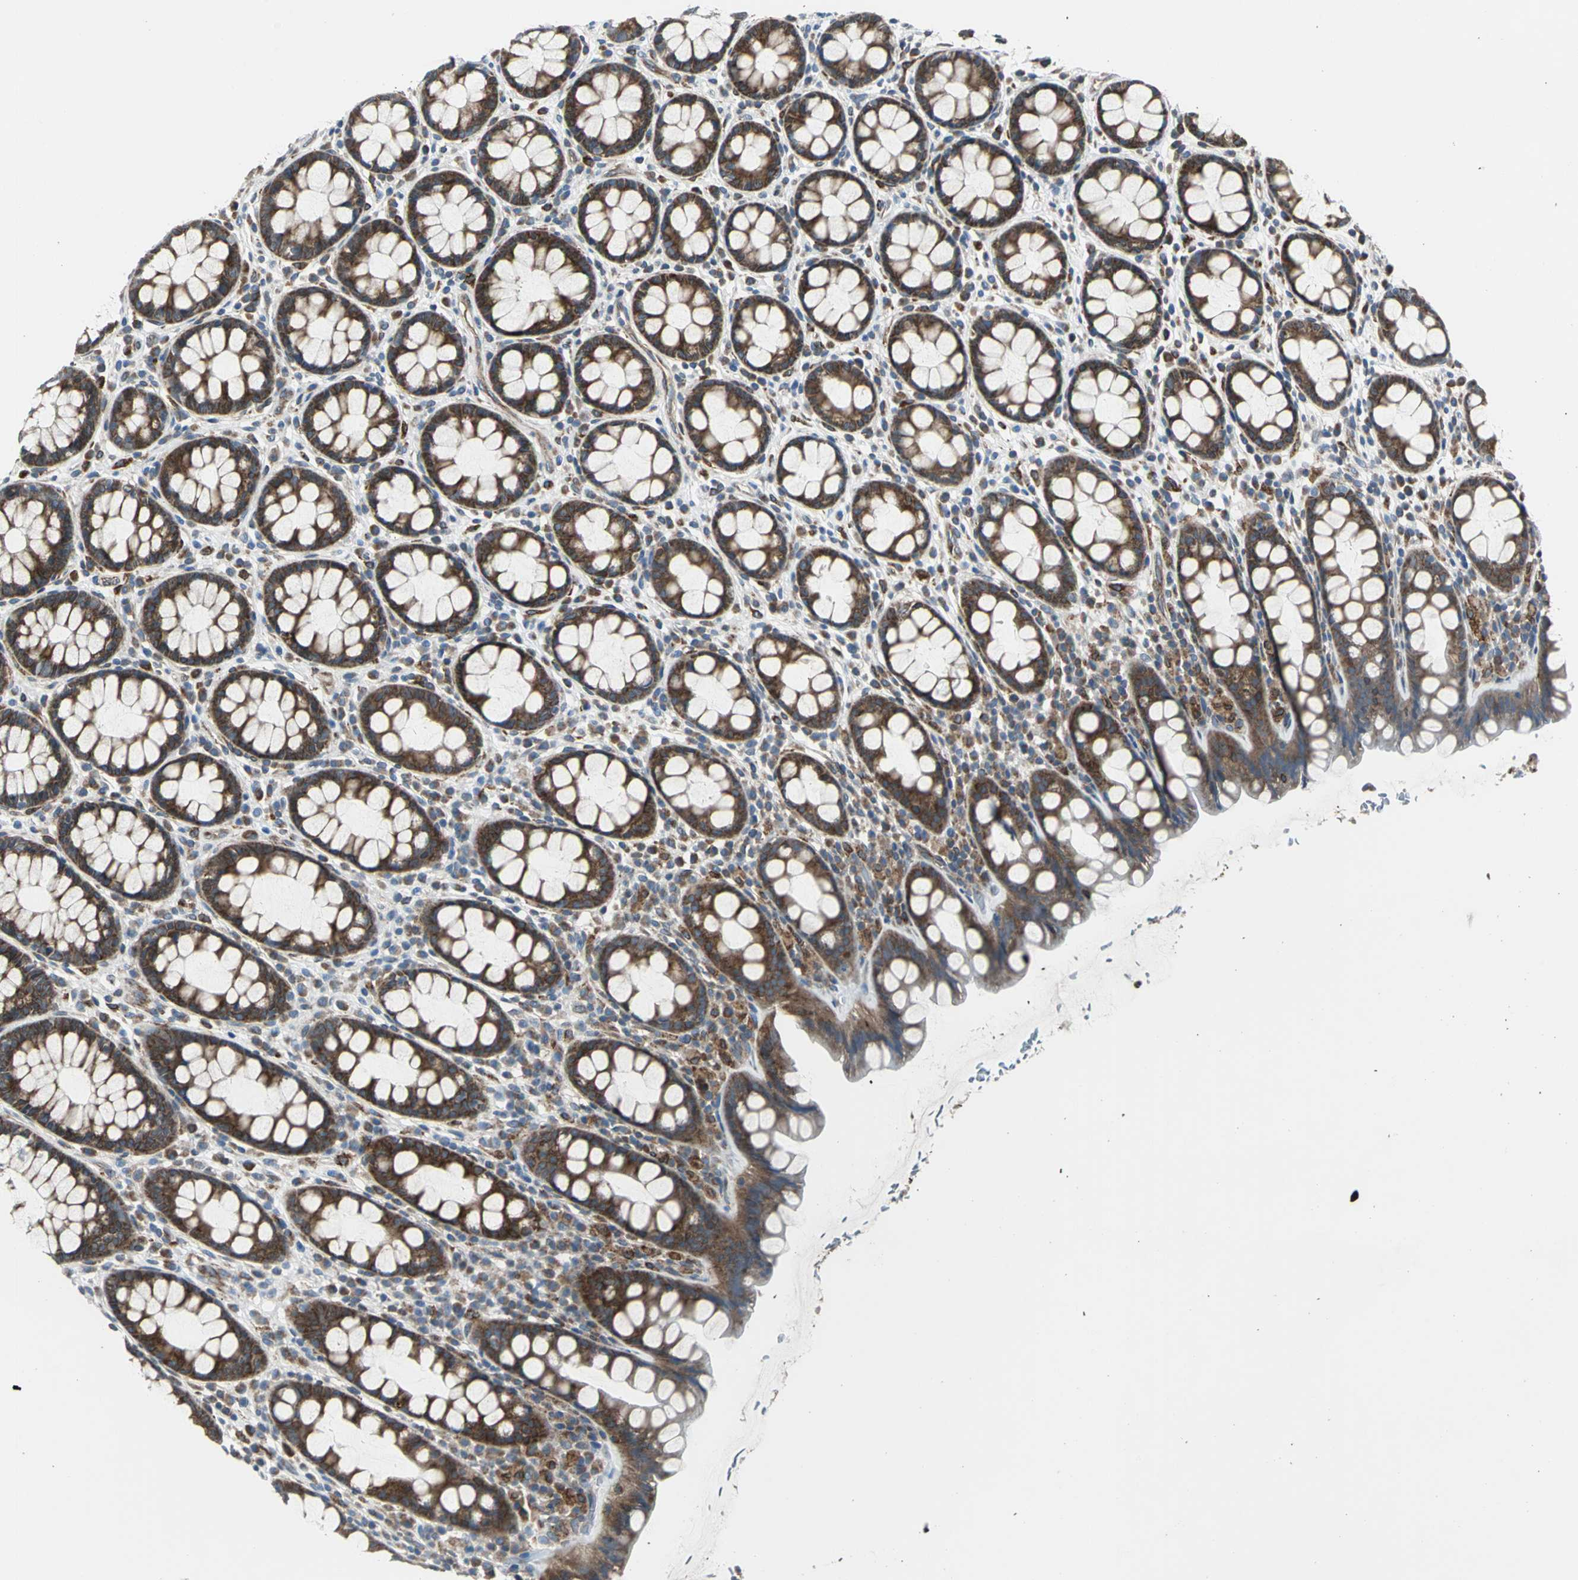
{"staining": {"intensity": "strong", "quantity": ">75%", "location": "cytoplasmic/membranous"}, "tissue": "rectum", "cell_type": "Glandular cells", "image_type": "normal", "snomed": [{"axis": "morphology", "description": "Normal tissue, NOS"}, {"axis": "topography", "description": "Rectum"}], "caption": "Immunohistochemistry photomicrograph of unremarkable human rectum stained for a protein (brown), which exhibits high levels of strong cytoplasmic/membranous expression in about >75% of glandular cells.", "gene": "HTATIP2", "patient": {"sex": "male", "age": 92}}